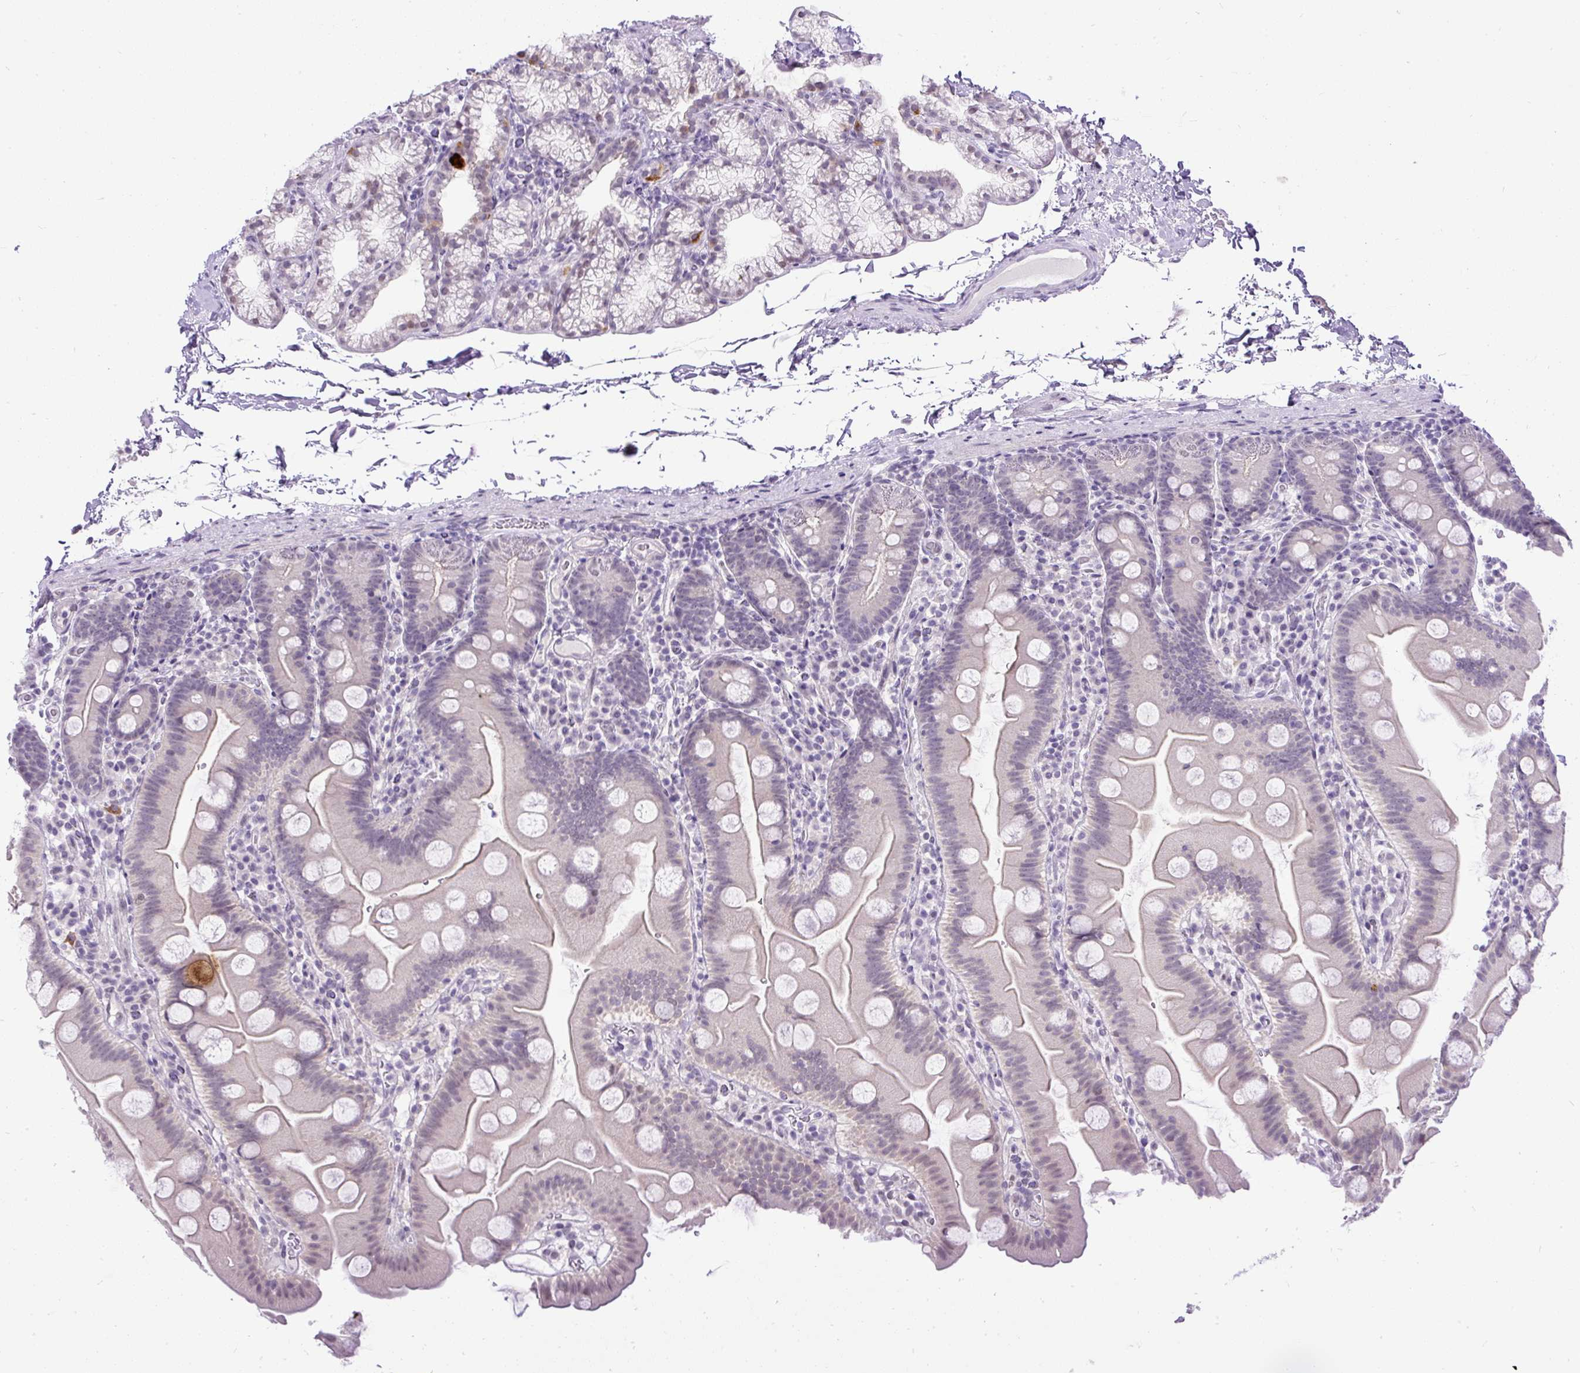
{"staining": {"intensity": "negative", "quantity": "none", "location": "none"}, "tissue": "small intestine", "cell_type": "Glandular cells", "image_type": "normal", "snomed": [{"axis": "morphology", "description": "Normal tissue, NOS"}, {"axis": "topography", "description": "Small intestine"}], "caption": "Human small intestine stained for a protein using immunohistochemistry (IHC) displays no staining in glandular cells.", "gene": "WNT10B", "patient": {"sex": "female", "age": 68}}